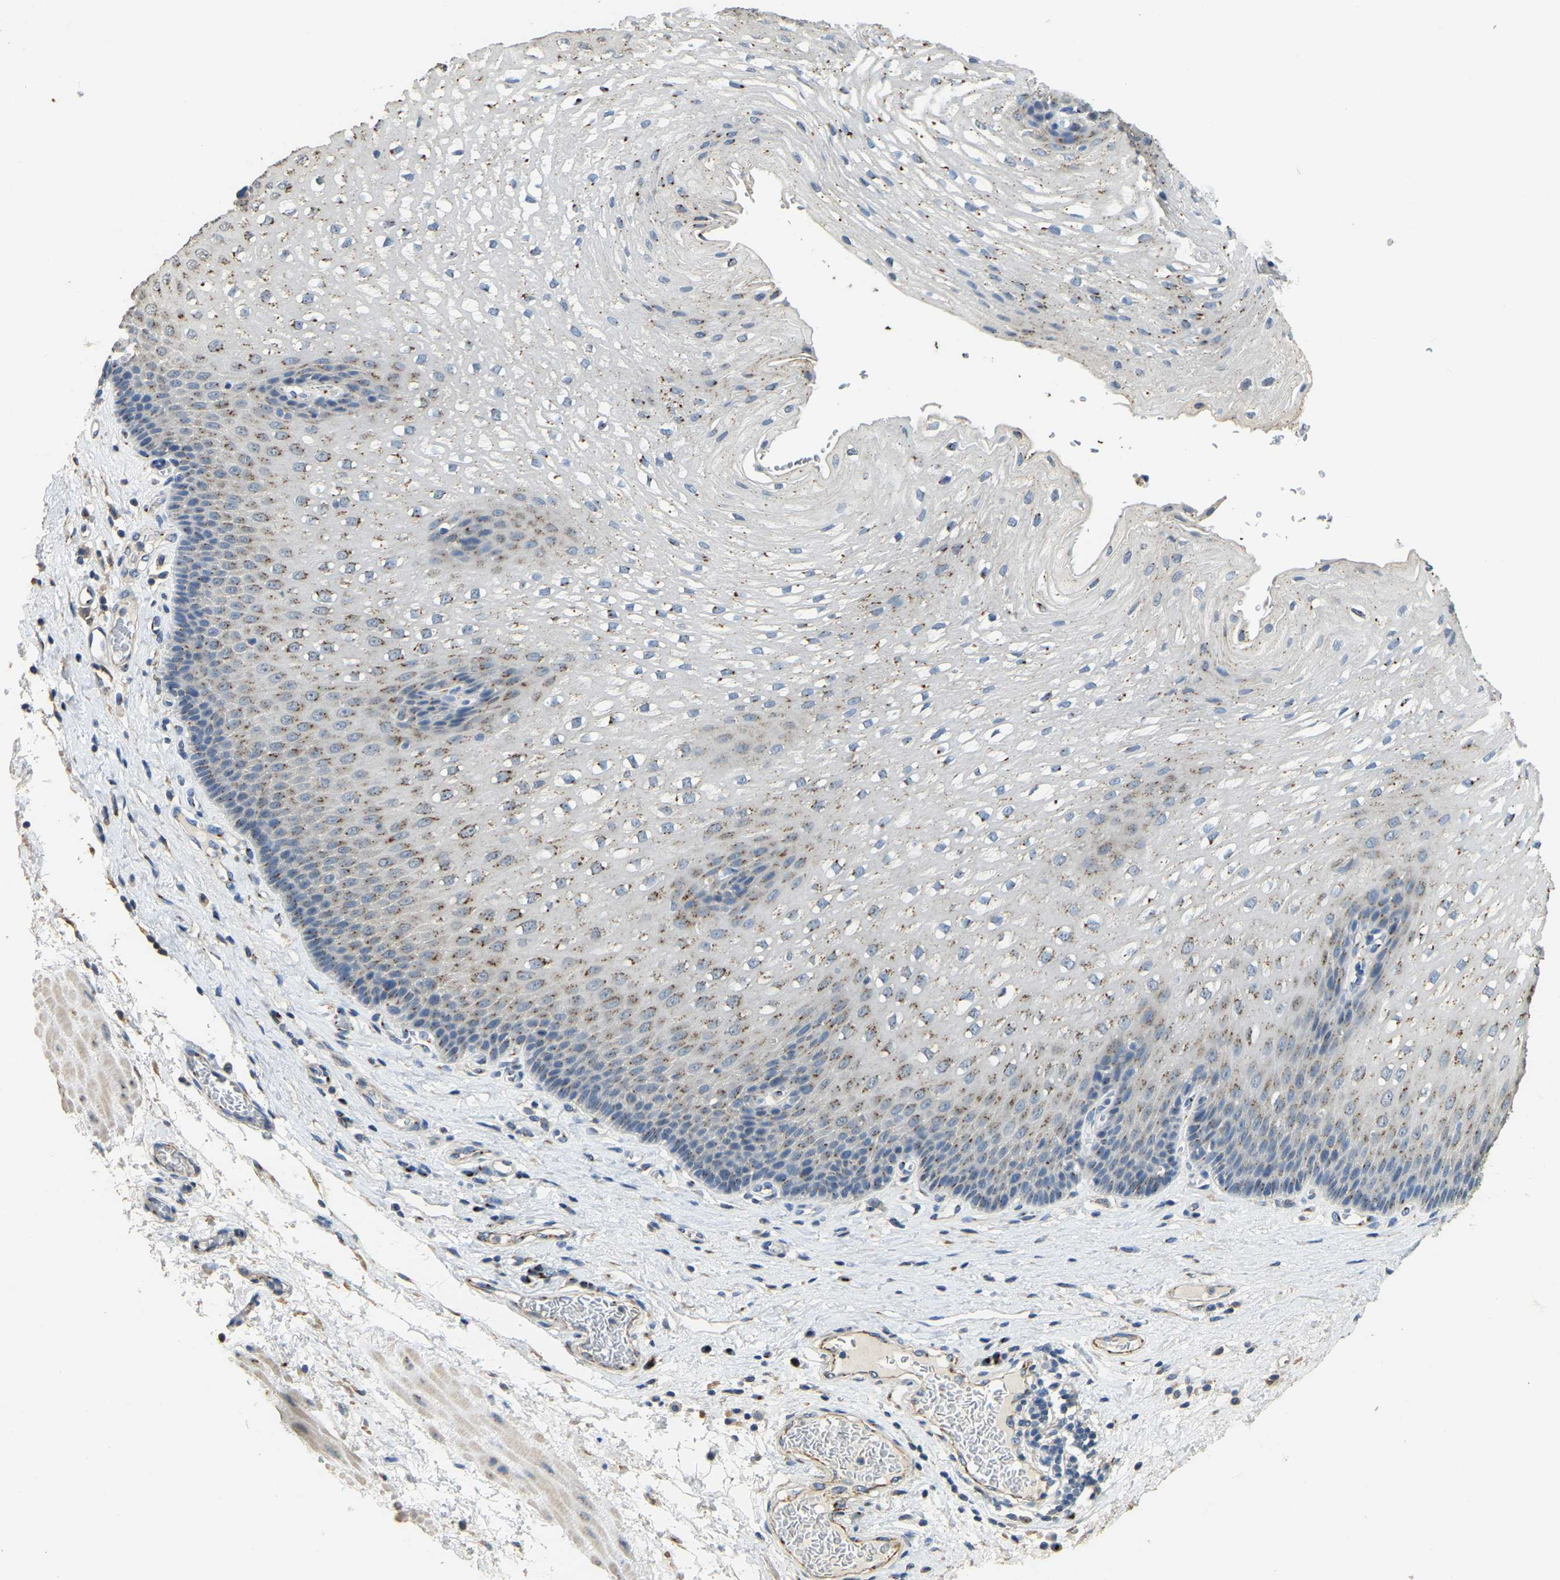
{"staining": {"intensity": "moderate", "quantity": "25%-75%", "location": "cytoplasmic/membranous"}, "tissue": "esophagus", "cell_type": "Squamous epithelial cells", "image_type": "normal", "snomed": [{"axis": "morphology", "description": "Normal tissue, NOS"}, {"axis": "topography", "description": "Esophagus"}], "caption": "Esophagus stained for a protein displays moderate cytoplasmic/membranous positivity in squamous epithelial cells. The staining was performed using DAB, with brown indicating positive protein expression. Nuclei are stained blue with hematoxylin.", "gene": "FAM174A", "patient": {"sex": "male", "age": 48}}